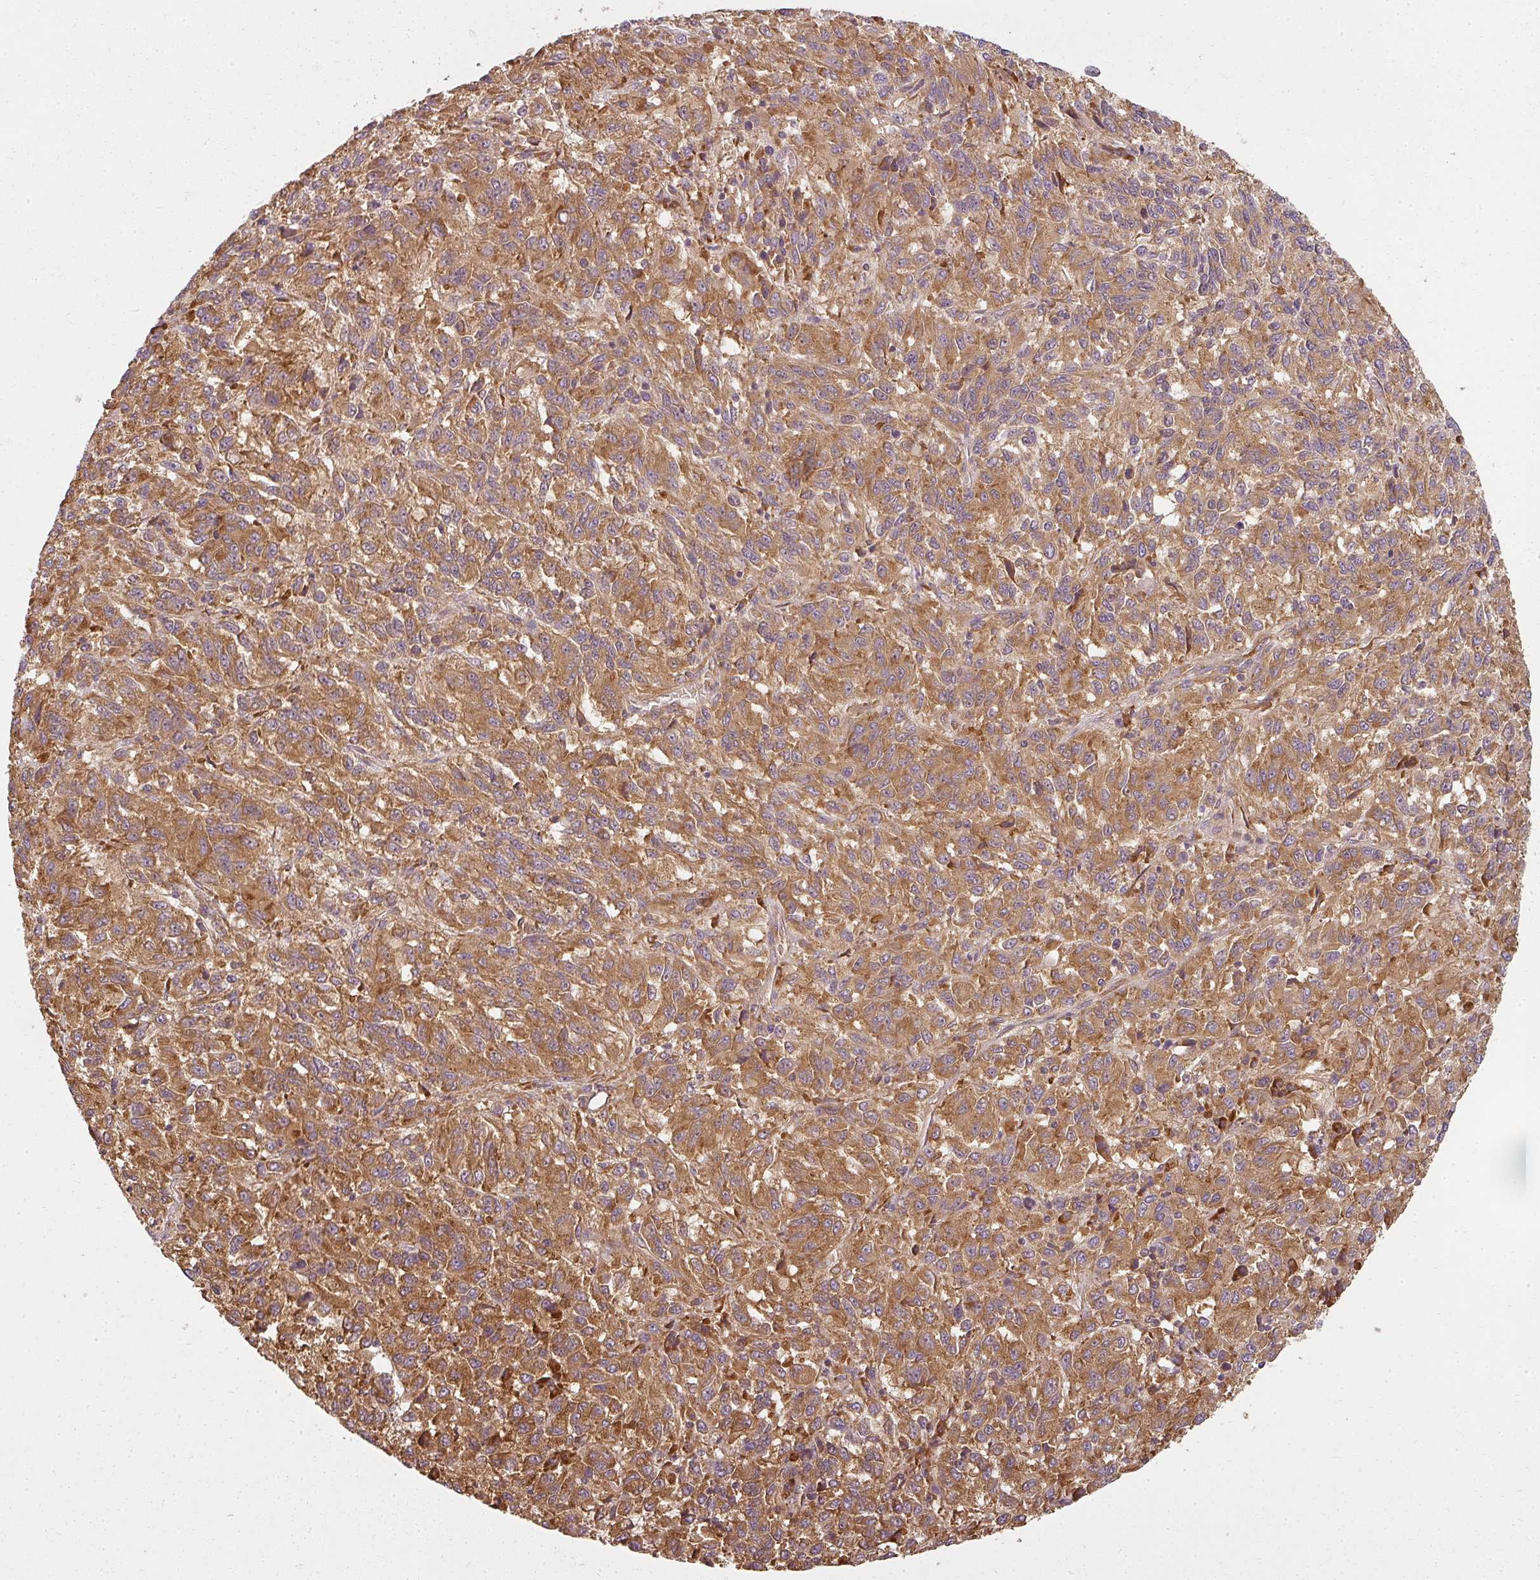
{"staining": {"intensity": "strong", "quantity": ">75%", "location": "cytoplasmic/membranous"}, "tissue": "melanoma", "cell_type": "Tumor cells", "image_type": "cancer", "snomed": [{"axis": "morphology", "description": "Malignant melanoma, Metastatic site"}, {"axis": "topography", "description": "Lung"}], "caption": "This is a photomicrograph of IHC staining of malignant melanoma (metastatic site), which shows strong positivity in the cytoplasmic/membranous of tumor cells.", "gene": "RPL24", "patient": {"sex": "male", "age": 64}}